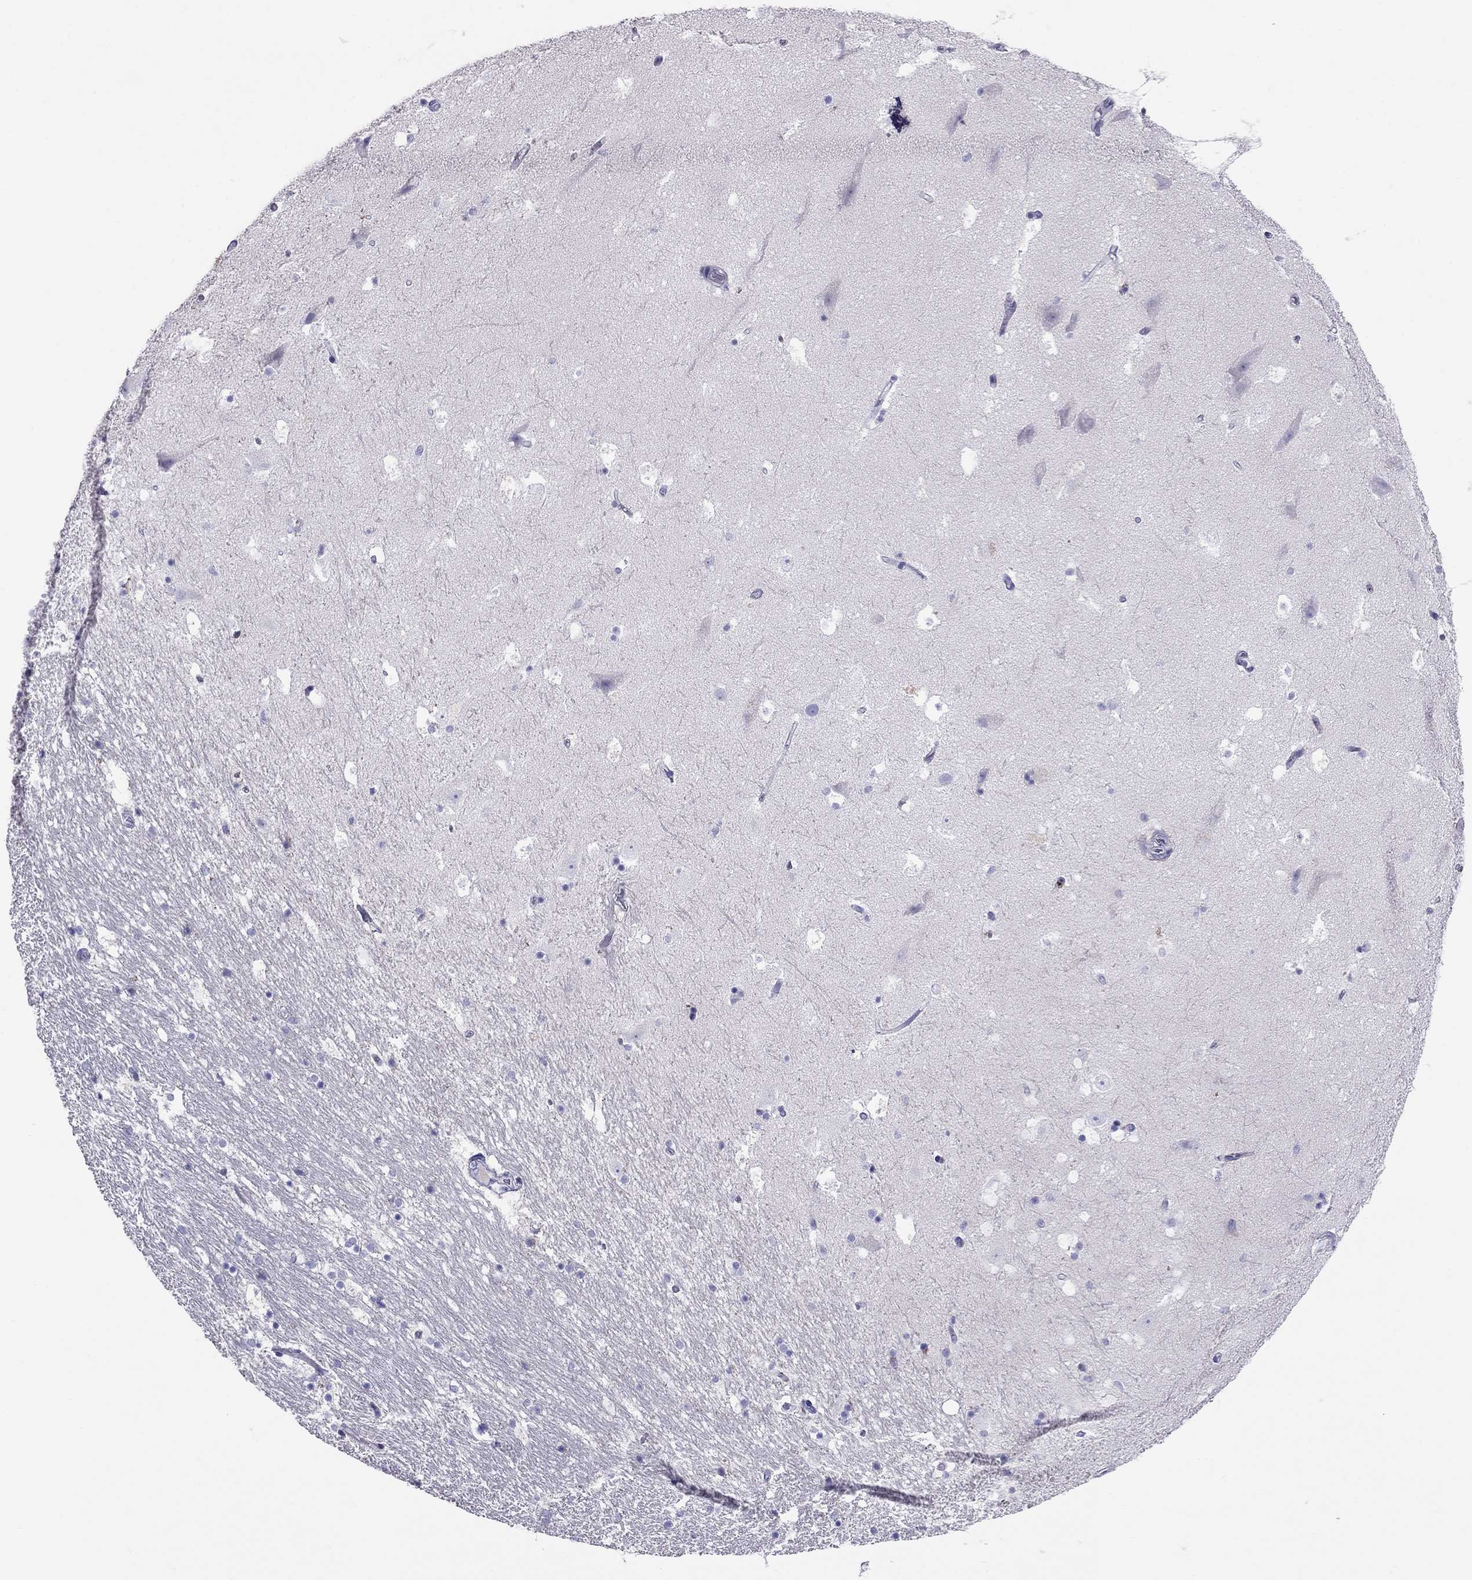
{"staining": {"intensity": "negative", "quantity": "none", "location": "none"}, "tissue": "hippocampus", "cell_type": "Glial cells", "image_type": "normal", "snomed": [{"axis": "morphology", "description": "Normal tissue, NOS"}, {"axis": "topography", "description": "Hippocampus"}], "caption": "An immunohistochemistry (IHC) image of unremarkable hippocampus is shown. There is no staining in glial cells of hippocampus.", "gene": "CLPSL2", "patient": {"sex": "male", "age": 51}}